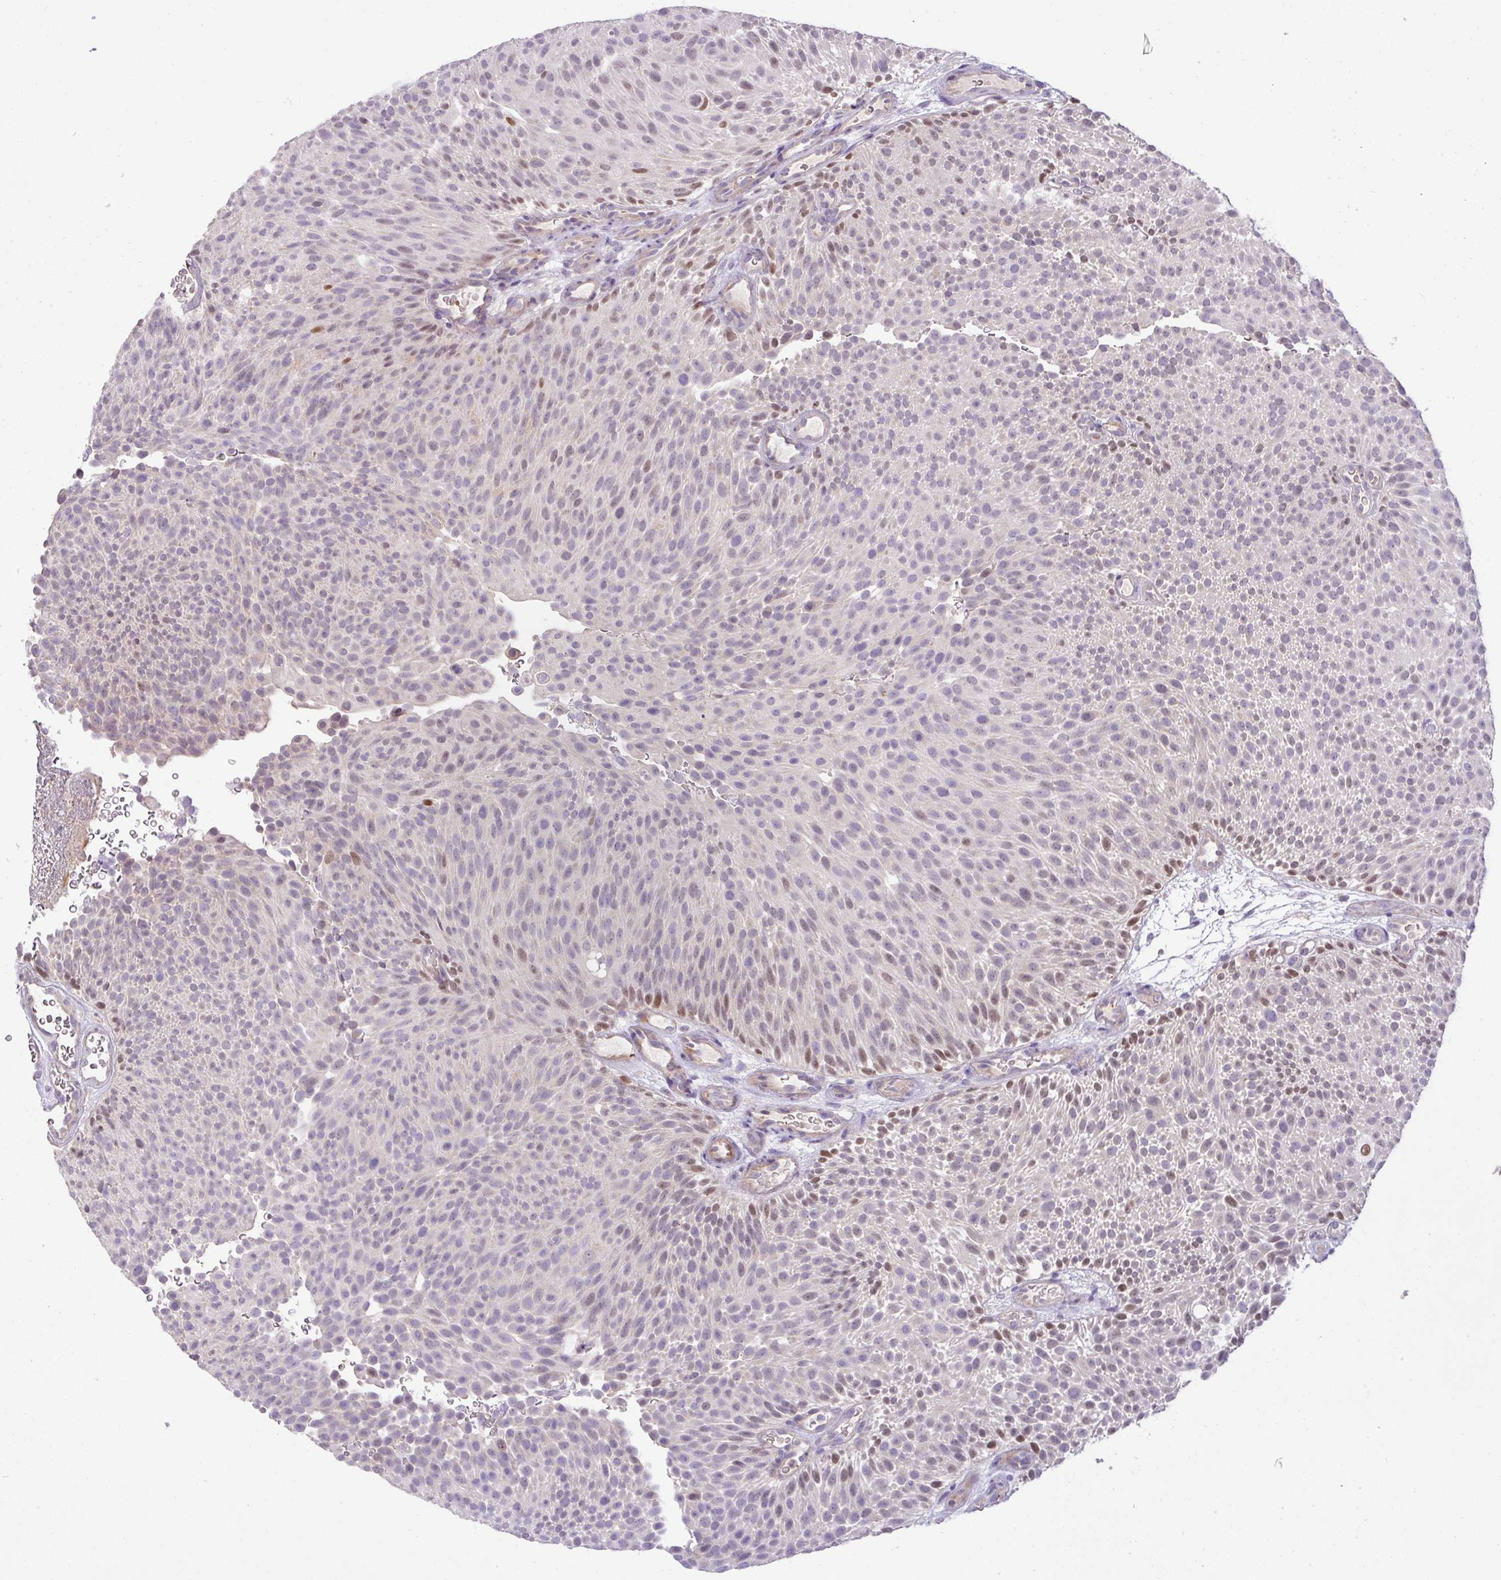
{"staining": {"intensity": "moderate", "quantity": "<25%", "location": "nuclear"}, "tissue": "urothelial cancer", "cell_type": "Tumor cells", "image_type": "cancer", "snomed": [{"axis": "morphology", "description": "Urothelial carcinoma, Low grade"}, {"axis": "topography", "description": "Urinary bladder"}], "caption": "About <25% of tumor cells in human low-grade urothelial carcinoma demonstrate moderate nuclear protein staining as visualized by brown immunohistochemical staining.", "gene": "HOXC13", "patient": {"sex": "male", "age": 78}}